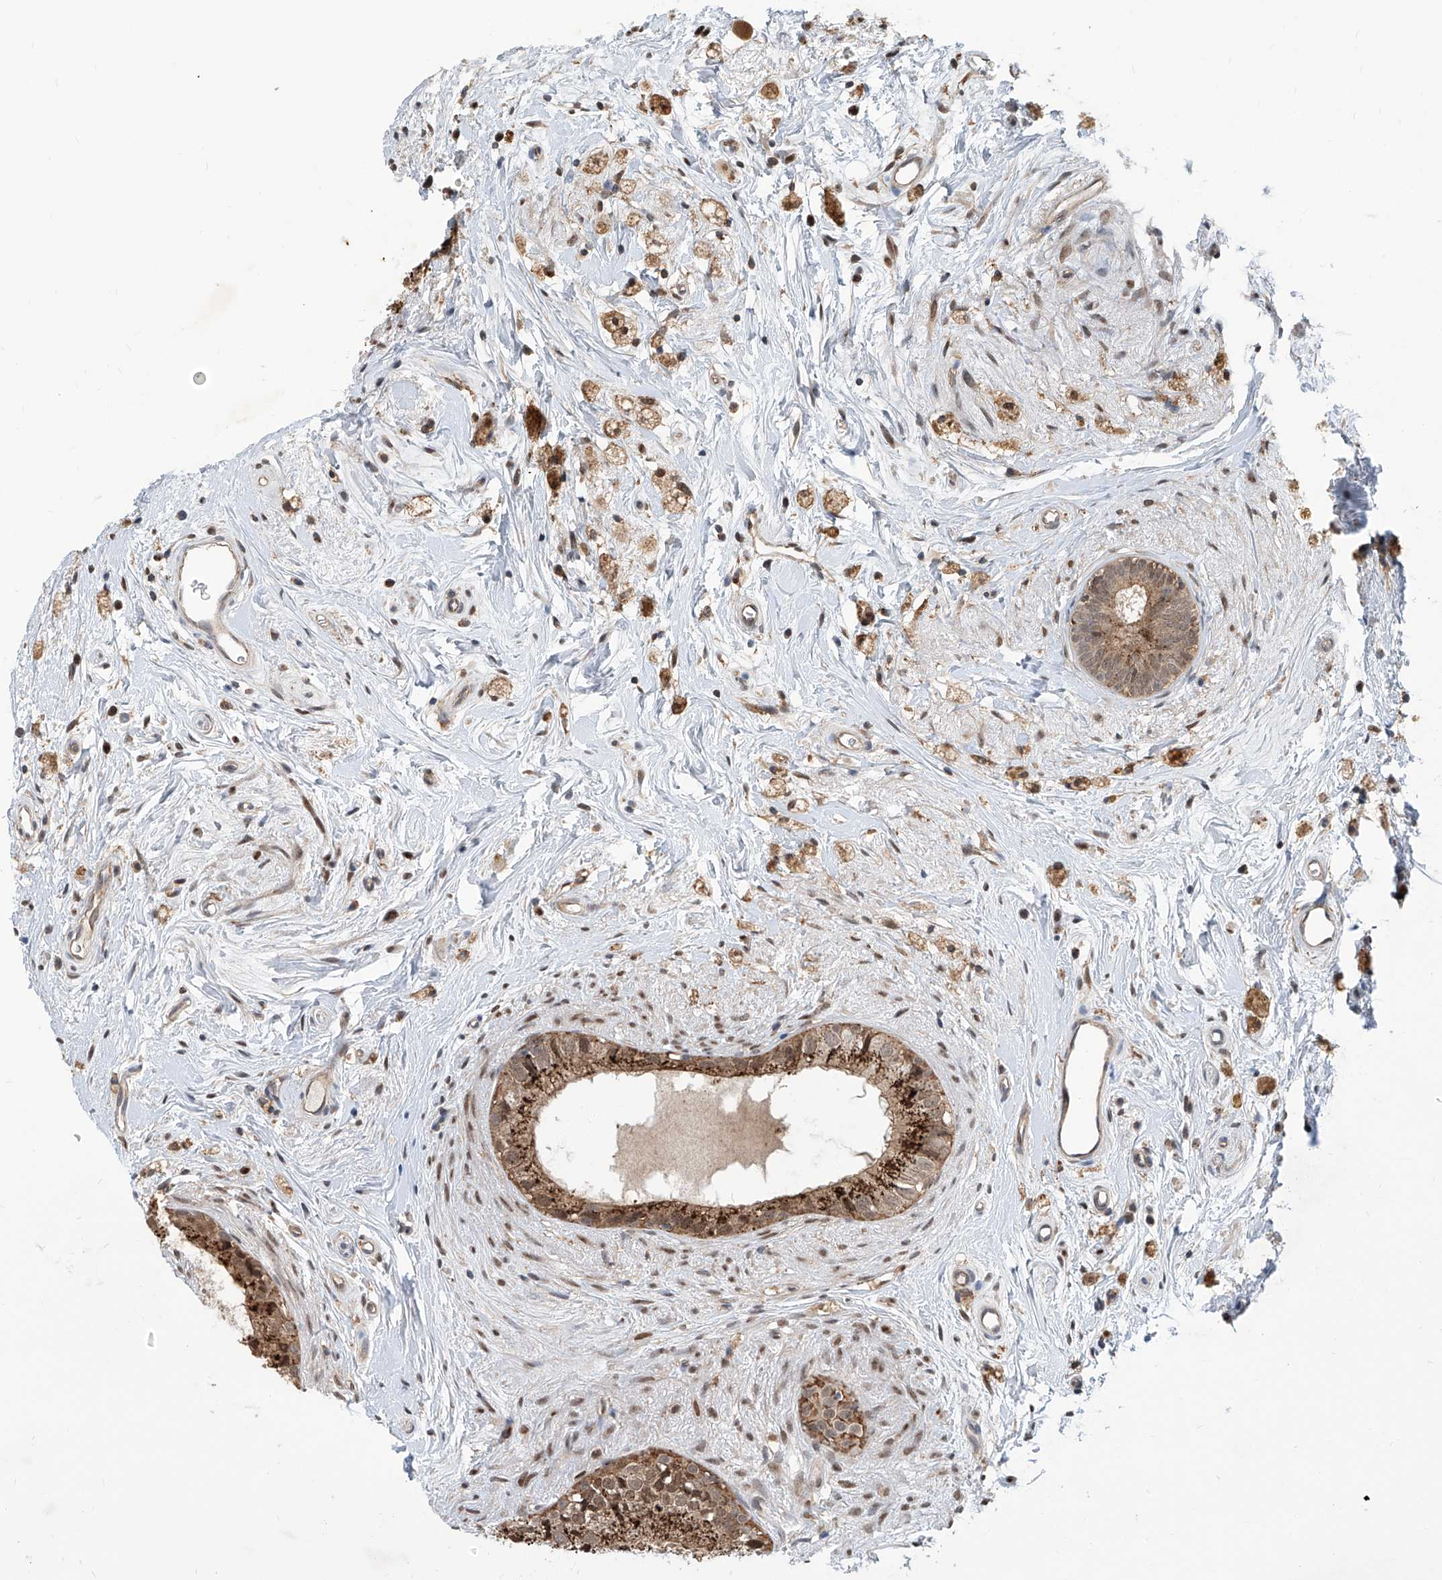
{"staining": {"intensity": "moderate", "quantity": ">75%", "location": "cytoplasmic/membranous"}, "tissue": "epididymis", "cell_type": "Glandular cells", "image_type": "normal", "snomed": [{"axis": "morphology", "description": "Normal tissue, NOS"}, {"axis": "topography", "description": "Epididymis"}], "caption": "Brown immunohistochemical staining in unremarkable epididymis displays moderate cytoplasmic/membranous expression in about >75% of glandular cells. Immunohistochemistry (ihc) stains the protein of interest in brown and the nuclei are stained blue.", "gene": "HOXC8", "patient": {"sex": "male", "age": 80}}